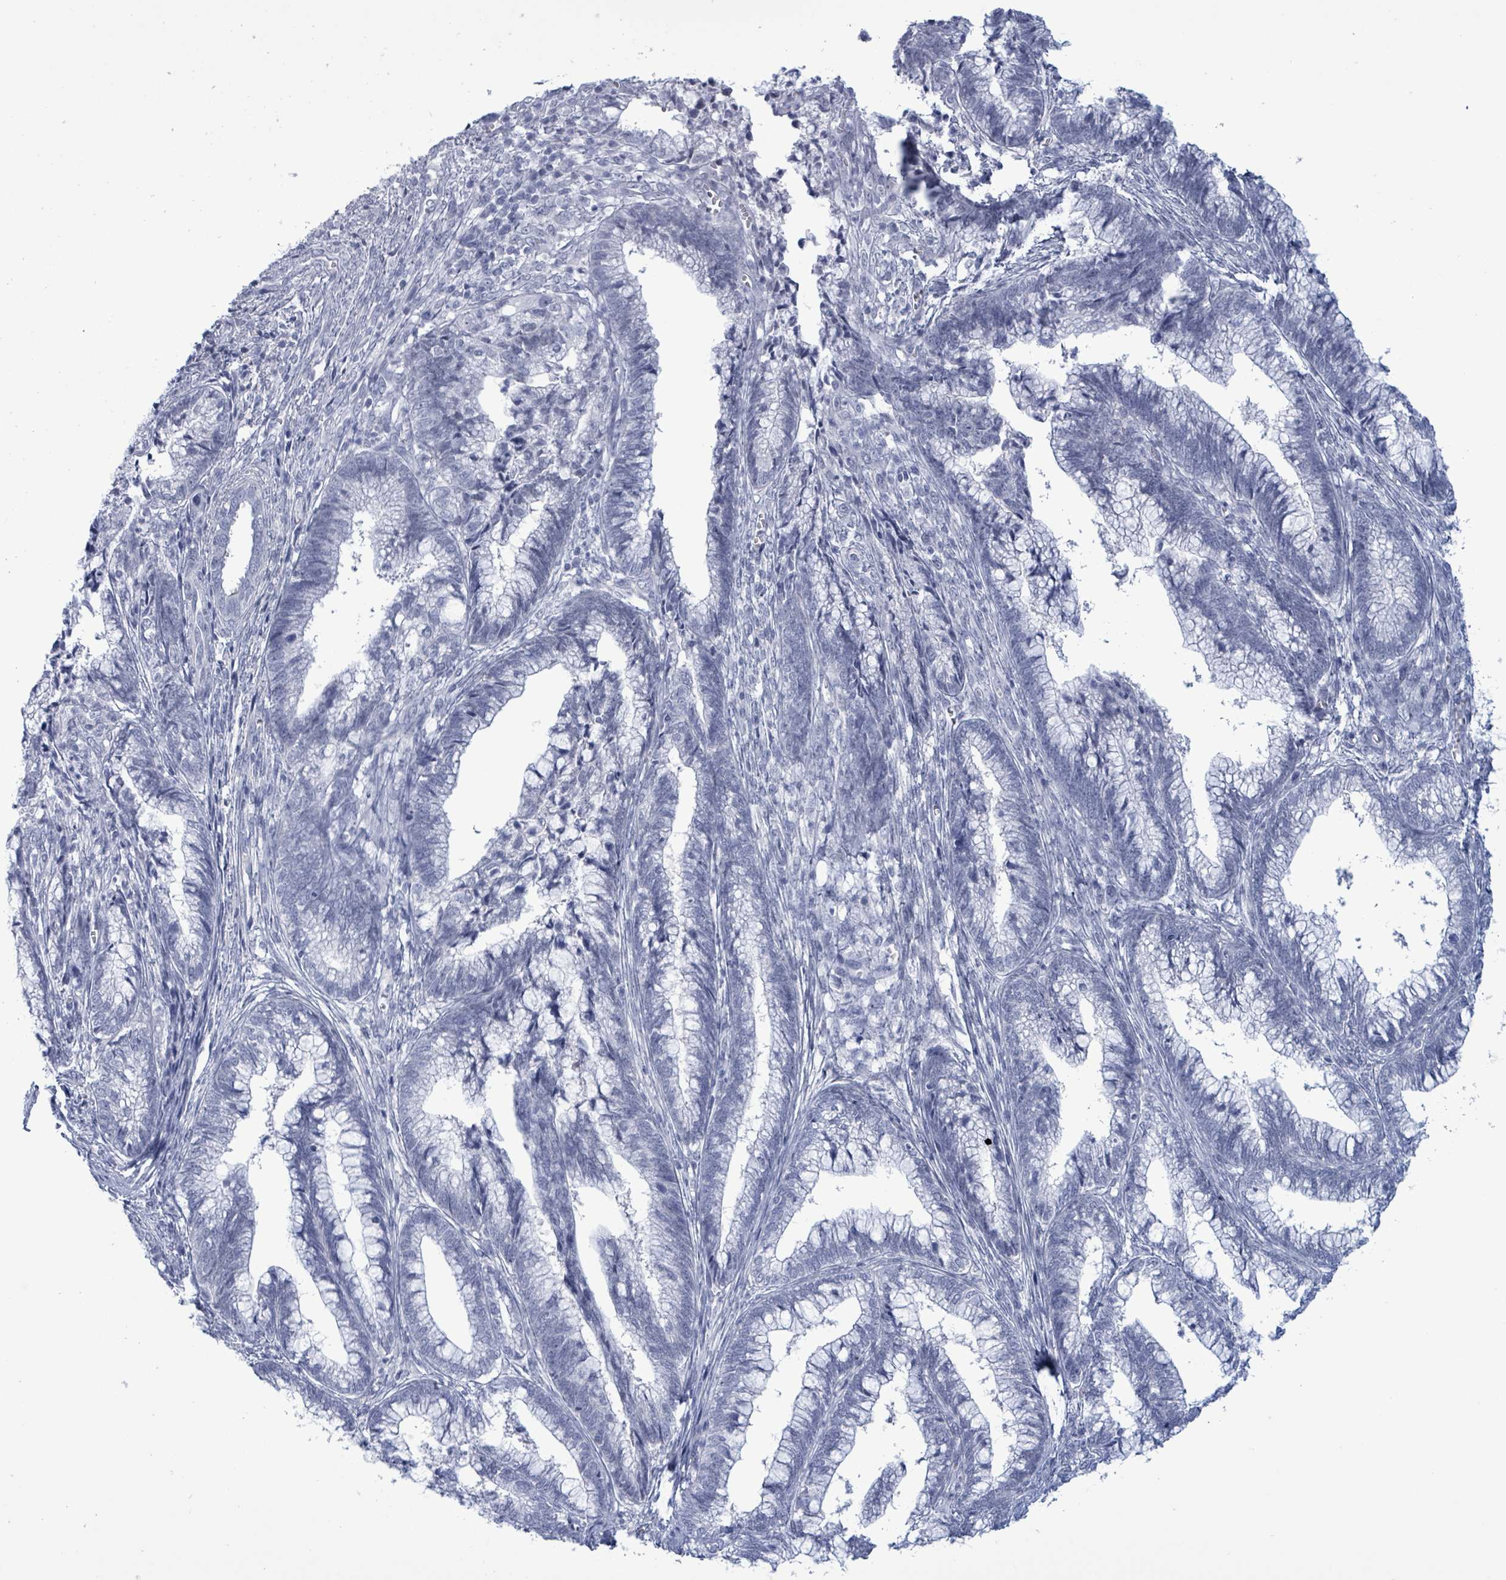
{"staining": {"intensity": "negative", "quantity": "none", "location": "none"}, "tissue": "cervical cancer", "cell_type": "Tumor cells", "image_type": "cancer", "snomed": [{"axis": "morphology", "description": "Adenocarcinoma, NOS"}, {"axis": "topography", "description": "Cervix"}], "caption": "Immunohistochemical staining of cervical cancer (adenocarcinoma) exhibits no significant expression in tumor cells.", "gene": "ZNF771", "patient": {"sex": "female", "age": 44}}